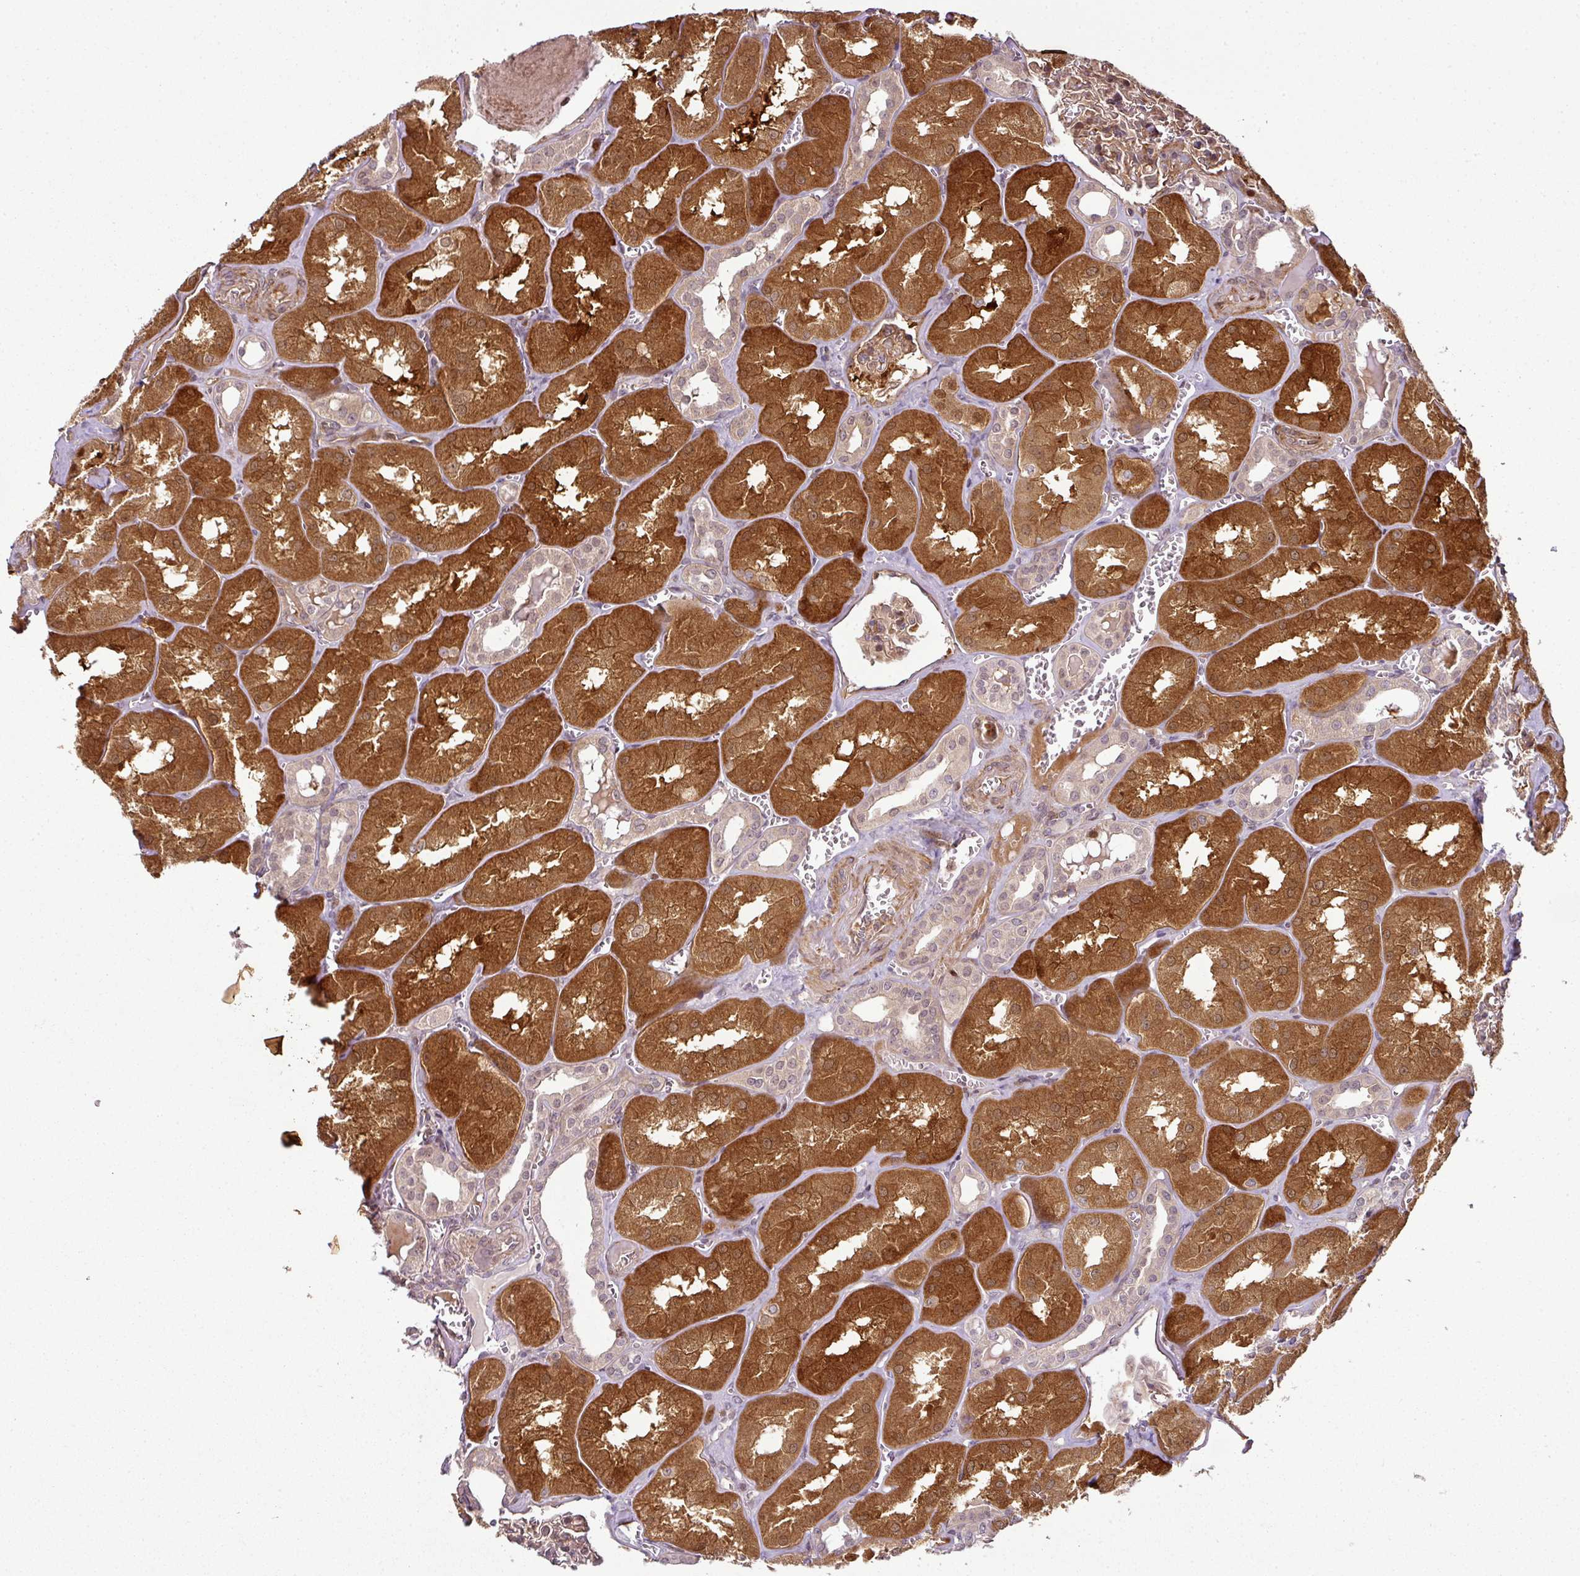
{"staining": {"intensity": "moderate", "quantity": "25%-75%", "location": "cytoplasmic/membranous,nuclear"}, "tissue": "kidney", "cell_type": "Cells in glomeruli", "image_type": "normal", "snomed": [{"axis": "morphology", "description": "Normal tissue, NOS"}, {"axis": "topography", "description": "Kidney"}], "caption": "Normal kidney reveals moderate cytoplasmic/membranous,nuclear staining in approximately 25%-75% of cells in glomeruli.", "gene": "ATAT1", "patient": {"sex": "male", "age": 61}}